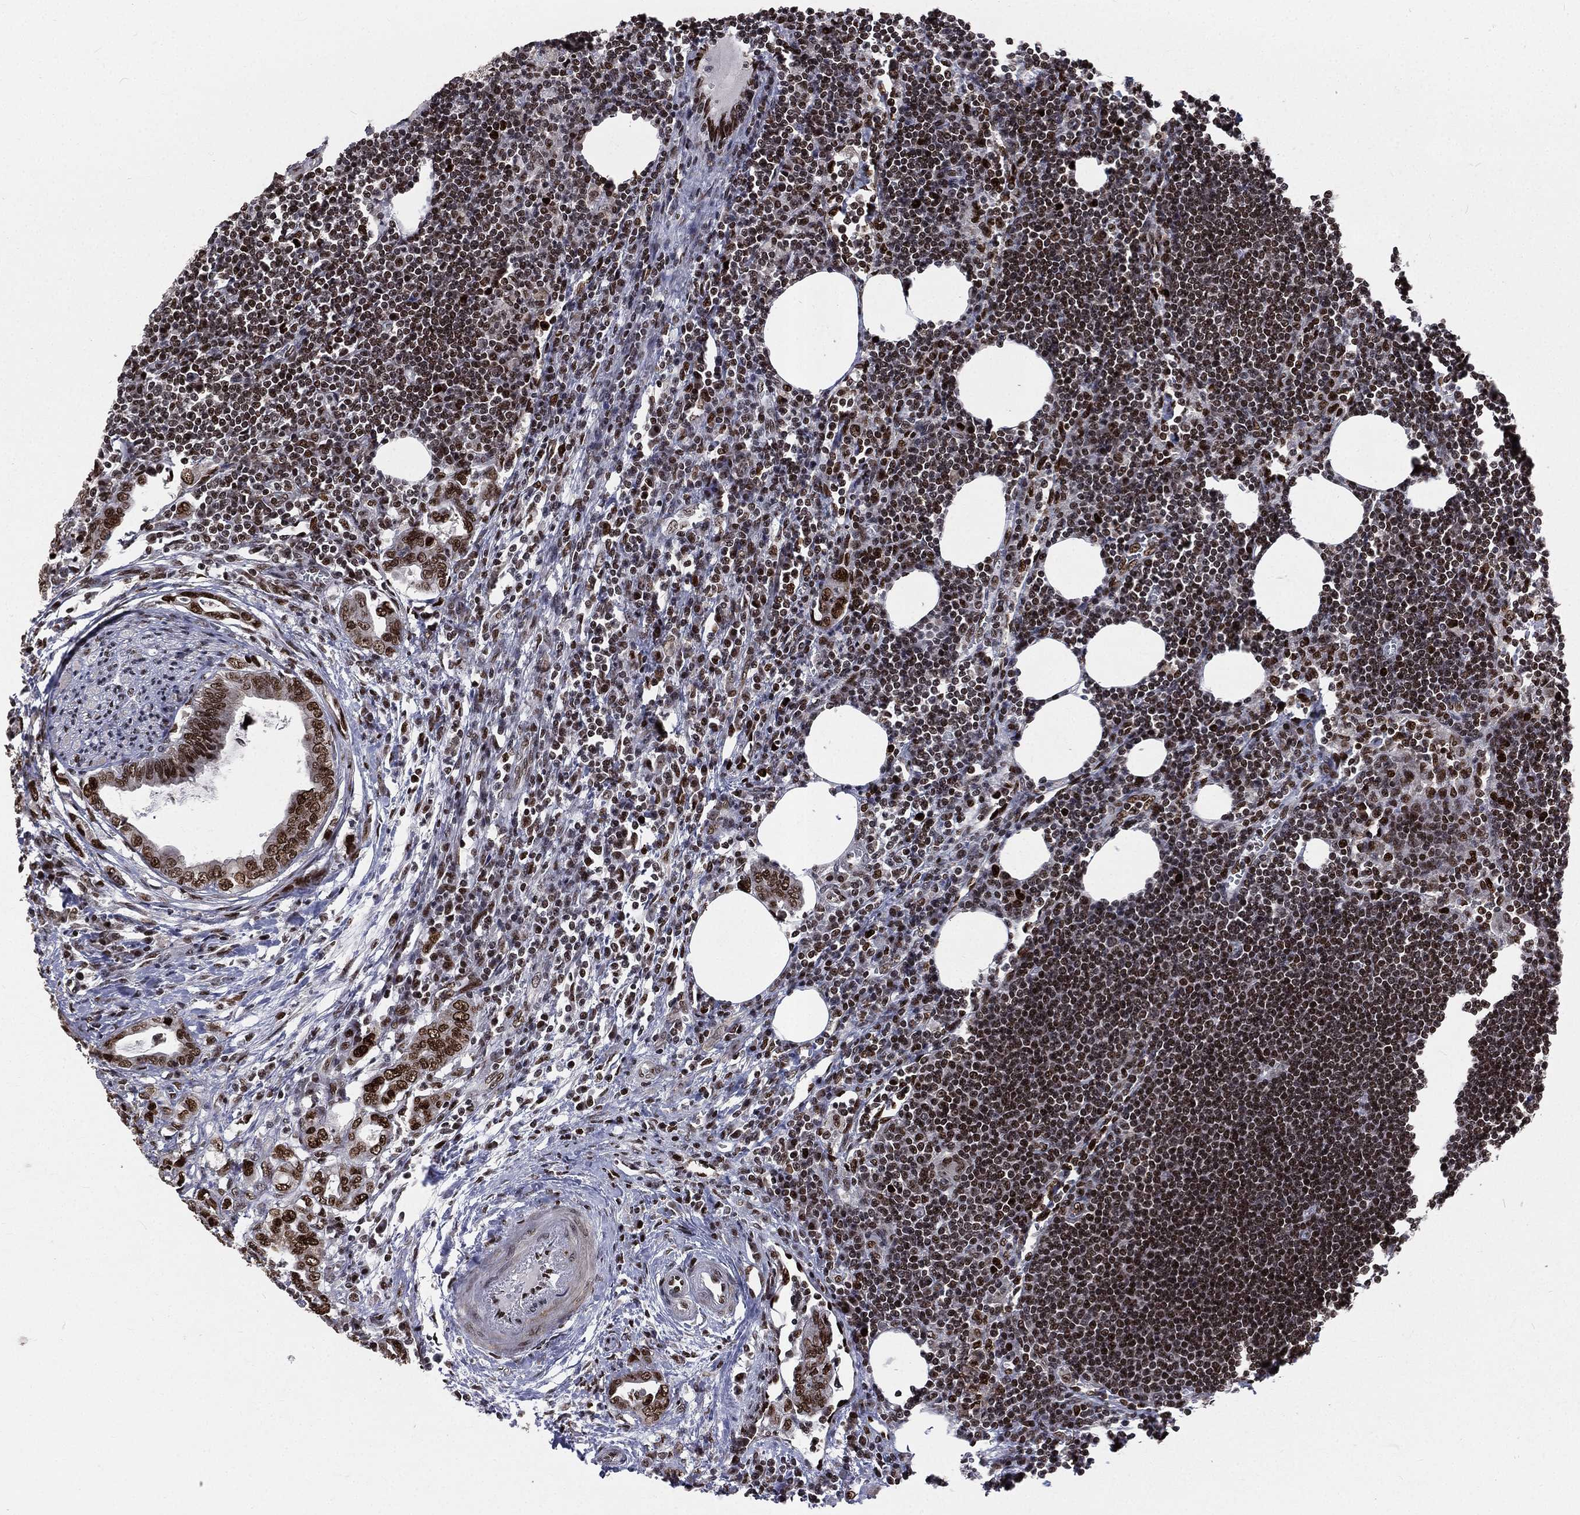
{"staining": {"intensity": "negative", "quantity": "none", "location": "none"}, "tissue": "lymph node", "cell_type": "Germinal center cells", "image_type": "normal", "snomed": [{"axis": "morphology", "description": "Normal tissue, NOS"}, {"axis": "topography", "description": "Lymph node"}], "caption": "A histopathology image of lymph node stained for a protein reveals no brown staining in germinal center cells. (Brightfield microscopy of DAB IHC at high magnification).", "gene": "POLB", "patient": {"sex": "female", "age": 67}}